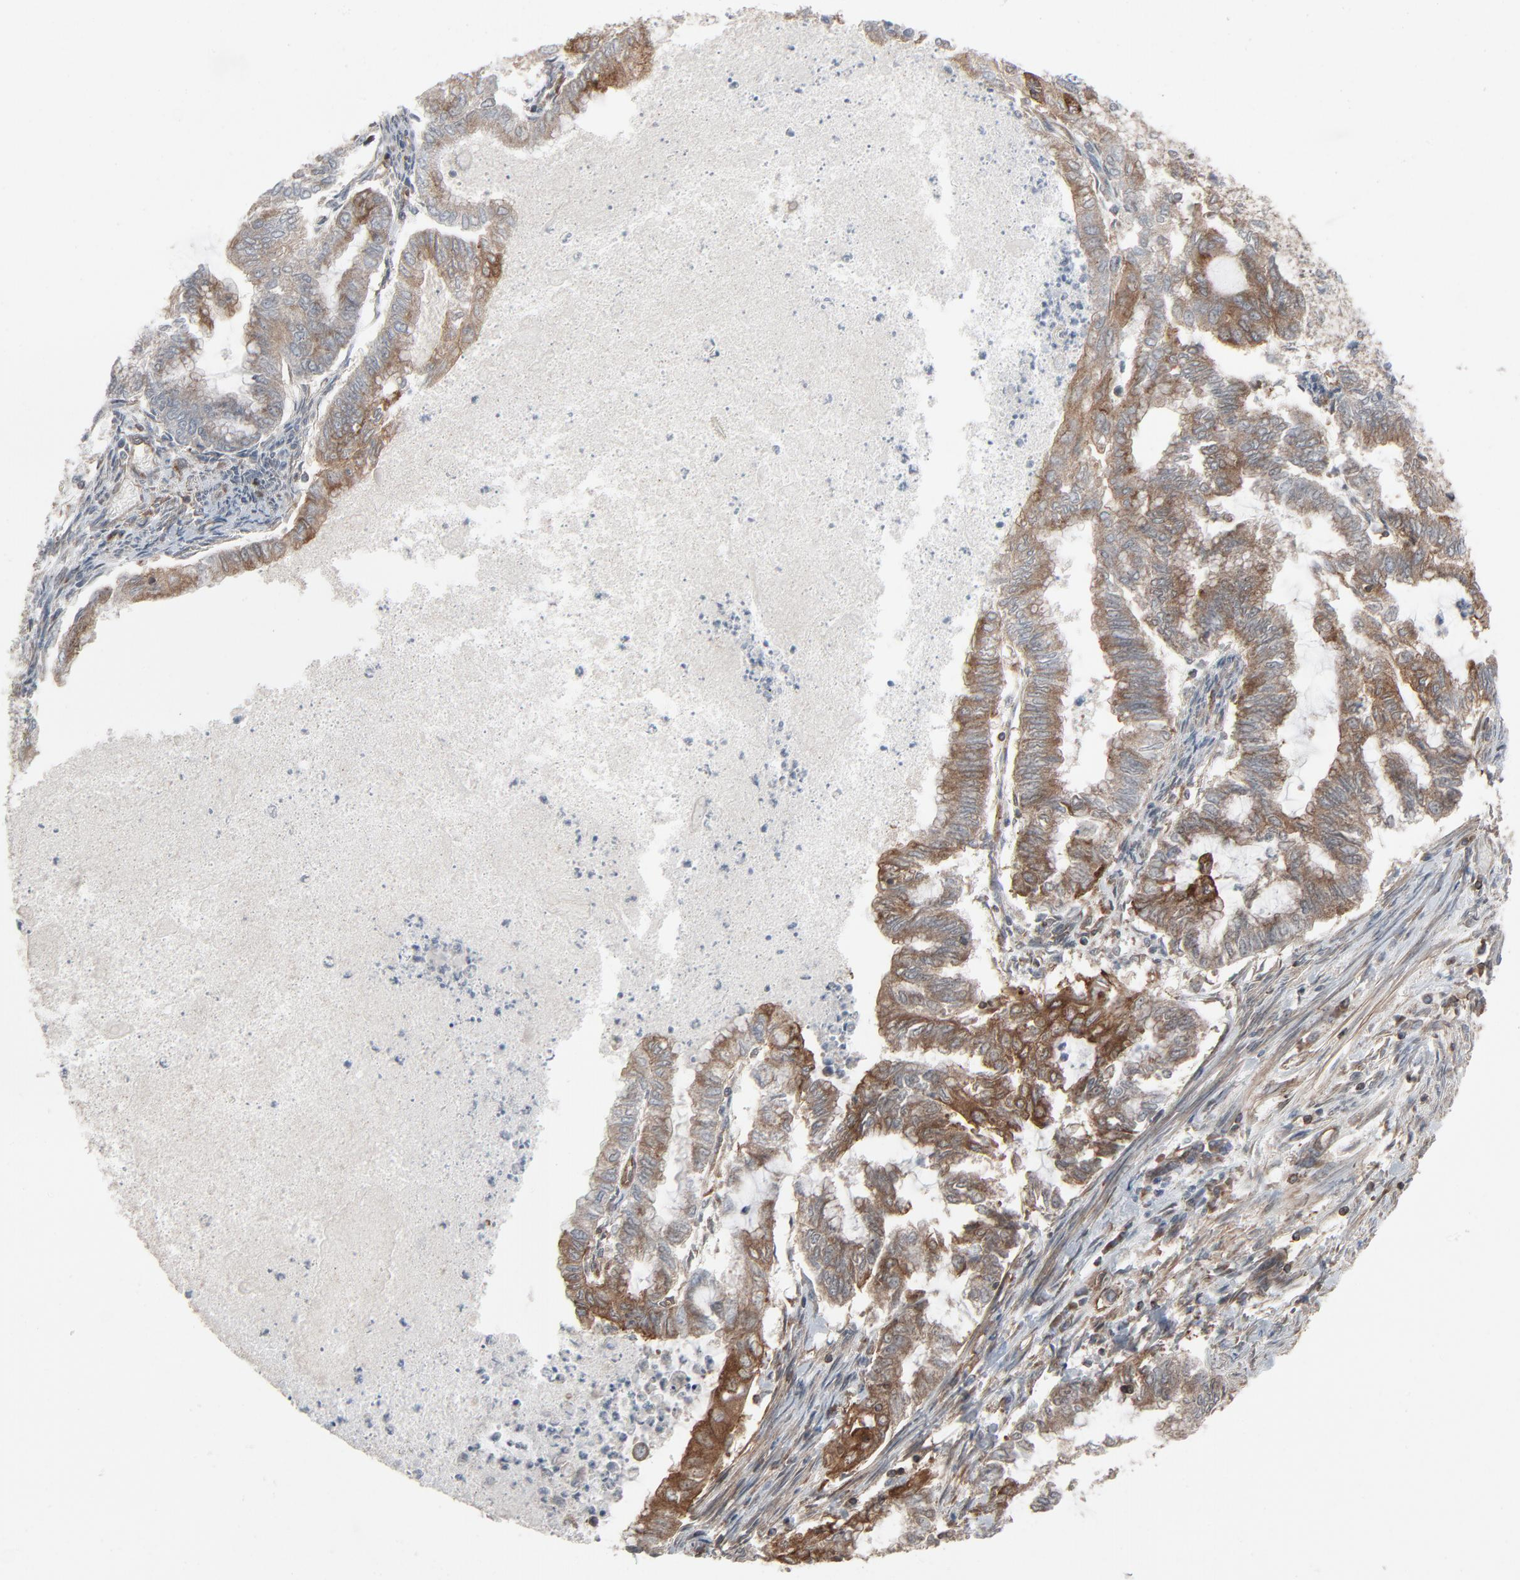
{"staining": {"intensity": "moderate", "quantity": ">75%", "location": "cytoplasmic/membranous"}, "tissue": "endometrial cancer", "cell_type": "Tumor cells", "image_type": "cancer", "snomed": [{"axis": "morphology", "description": "Adenocarcinoma, NOS"}, {"axis": "topography", "description": "Endometrium"}], "caption": "Human adenocarcinoma (endometrial) stained for a protein (brown) demonstrates moderate cytoplasmic/membranous positive positivity in about >75% of tumor cells.", "gene": "OPTN", "patient": {"sex": "female", "age": 79}}